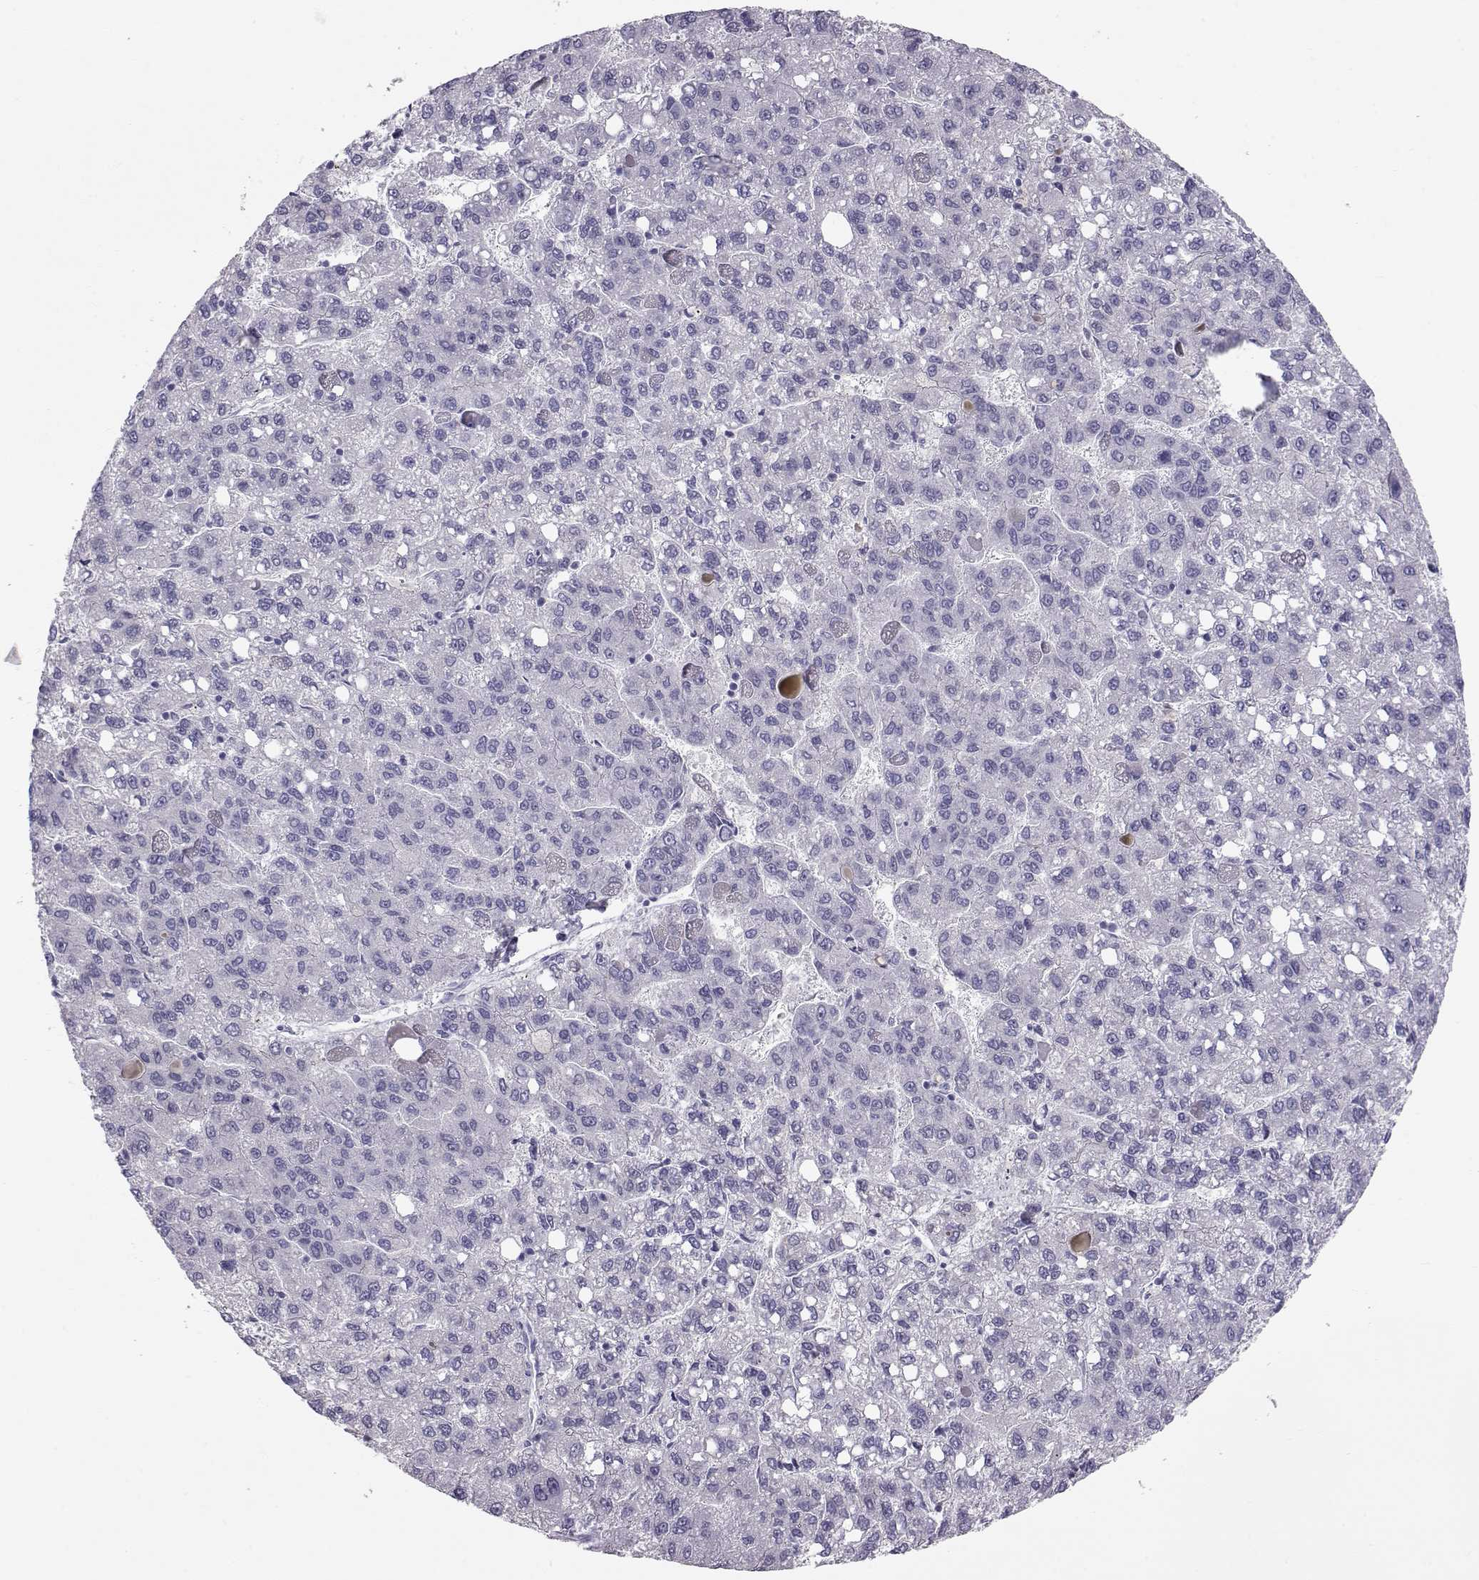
{"staining": {"intensity": "negative", "quantity": "none", "location": "none"}, "tissue": "liver cancer", "cell_type": "Tumor cells", "image_type": "cancer", "snomed": [{"axis": "morphology", "description": "Carcinoma, Hepatocellular, NOS"}, {"axis": "topography", "description": "Liver"}], "caption": "Protein analysis of liver hepatocellular carcinoma displays no significant expression in tumor cells.", "gene": "GPR26", "patient": {"sex": "female", "age": 82}}